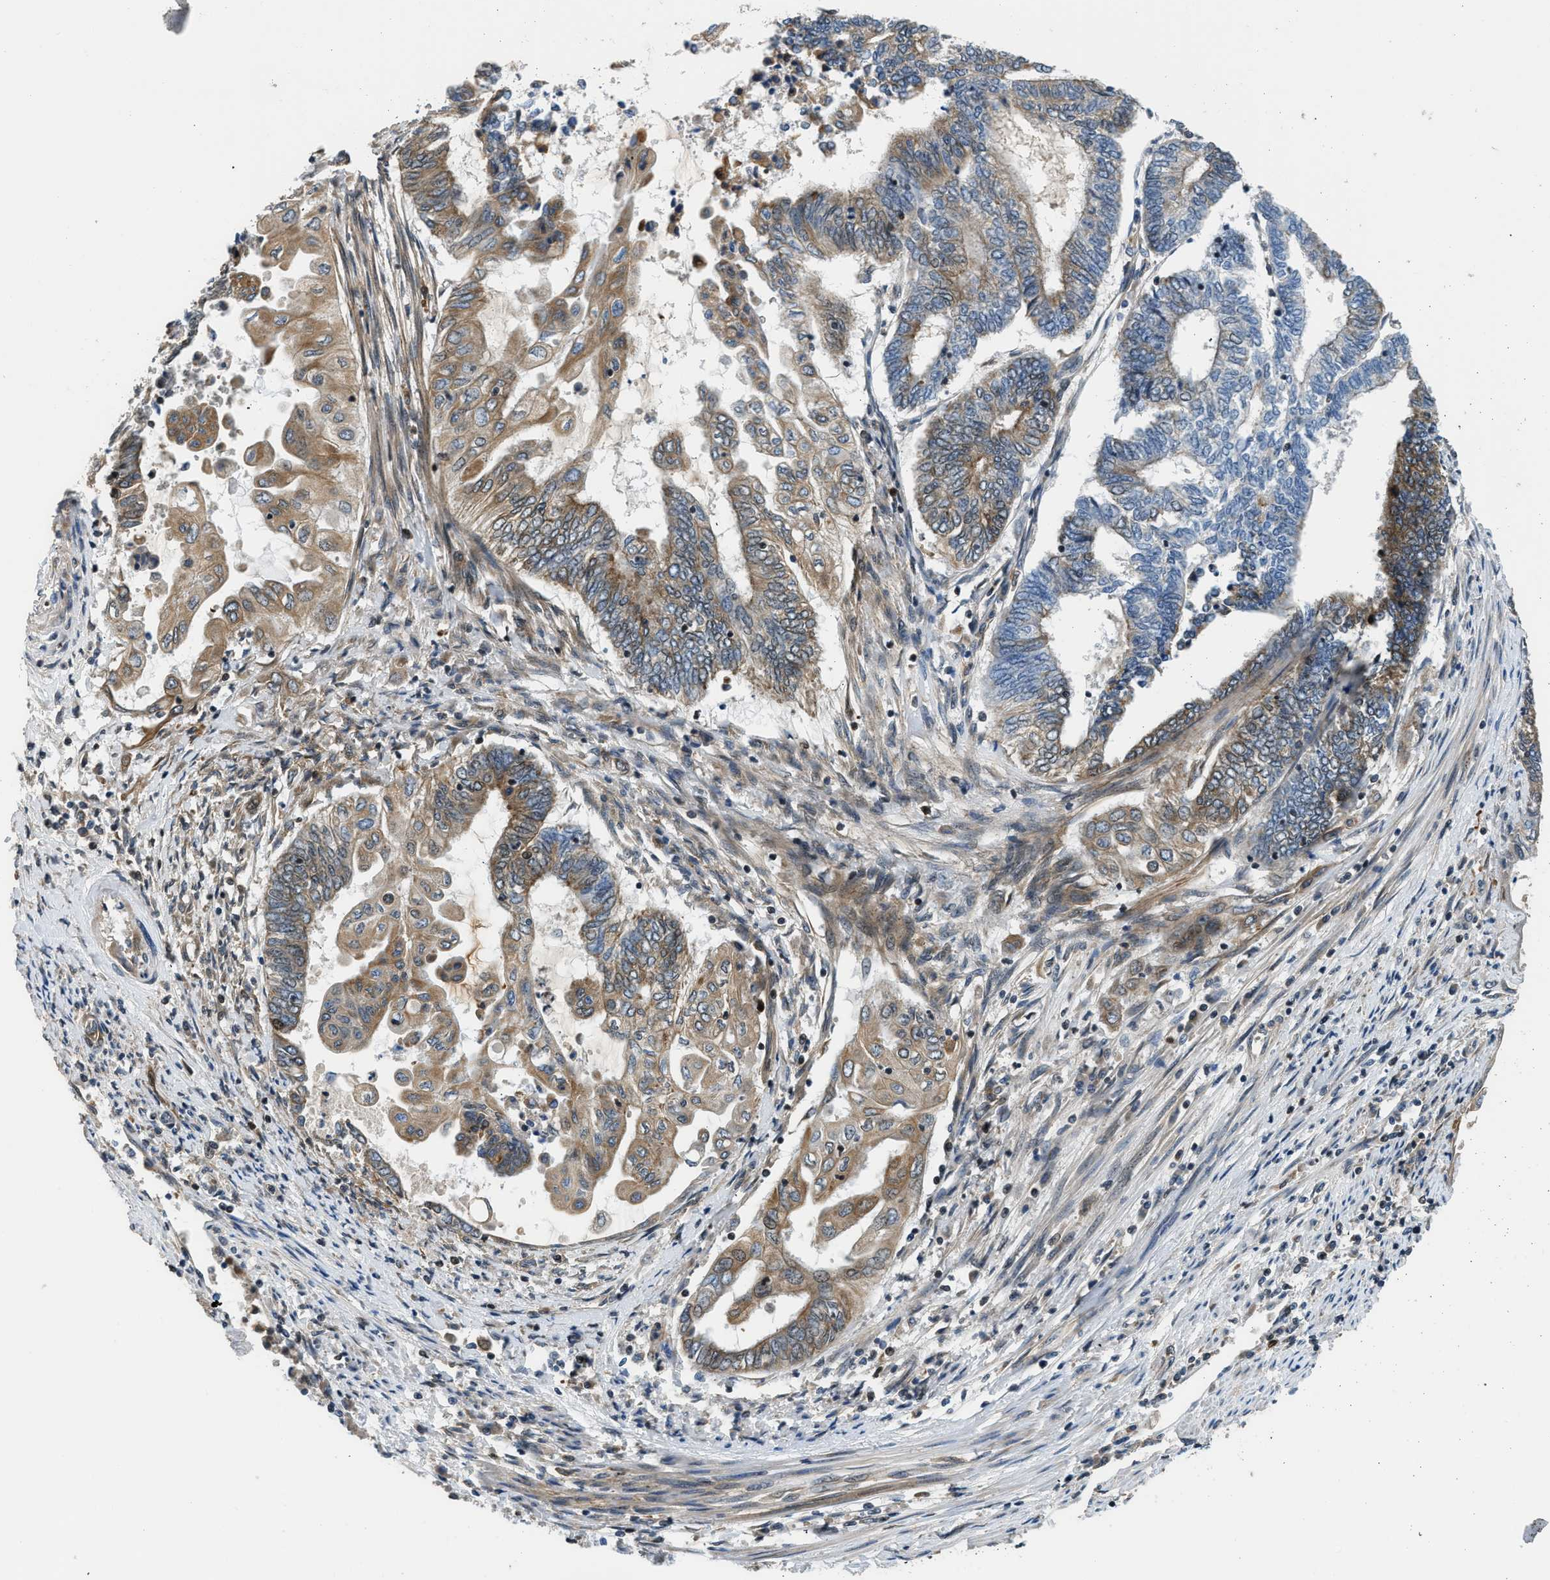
{"staining": {"intensity": "moderate", "quantity": ">75%", "location": "cytoplasmic/membranous"}, "tissue": "endometrial cancer", "cell_type": "Tumor cells", "image_type": "cancer", "snomed": [{"axis": "morphology", "description": "Adenocarcinoma, NOS"}, {"axis": "topography", "description": "Uterus"}, {"axis": "topography", "description": "Endometrium"}], "caption": "Endometrial cancer (adenocarcinoma) stained with DAB IHC demonstrates medium levels of moderate cytoplasmic/membranous positivity in about >75% of tumor cells.", "gene": "RETREG3", "patient": {"sex": "female", "age": 70}}